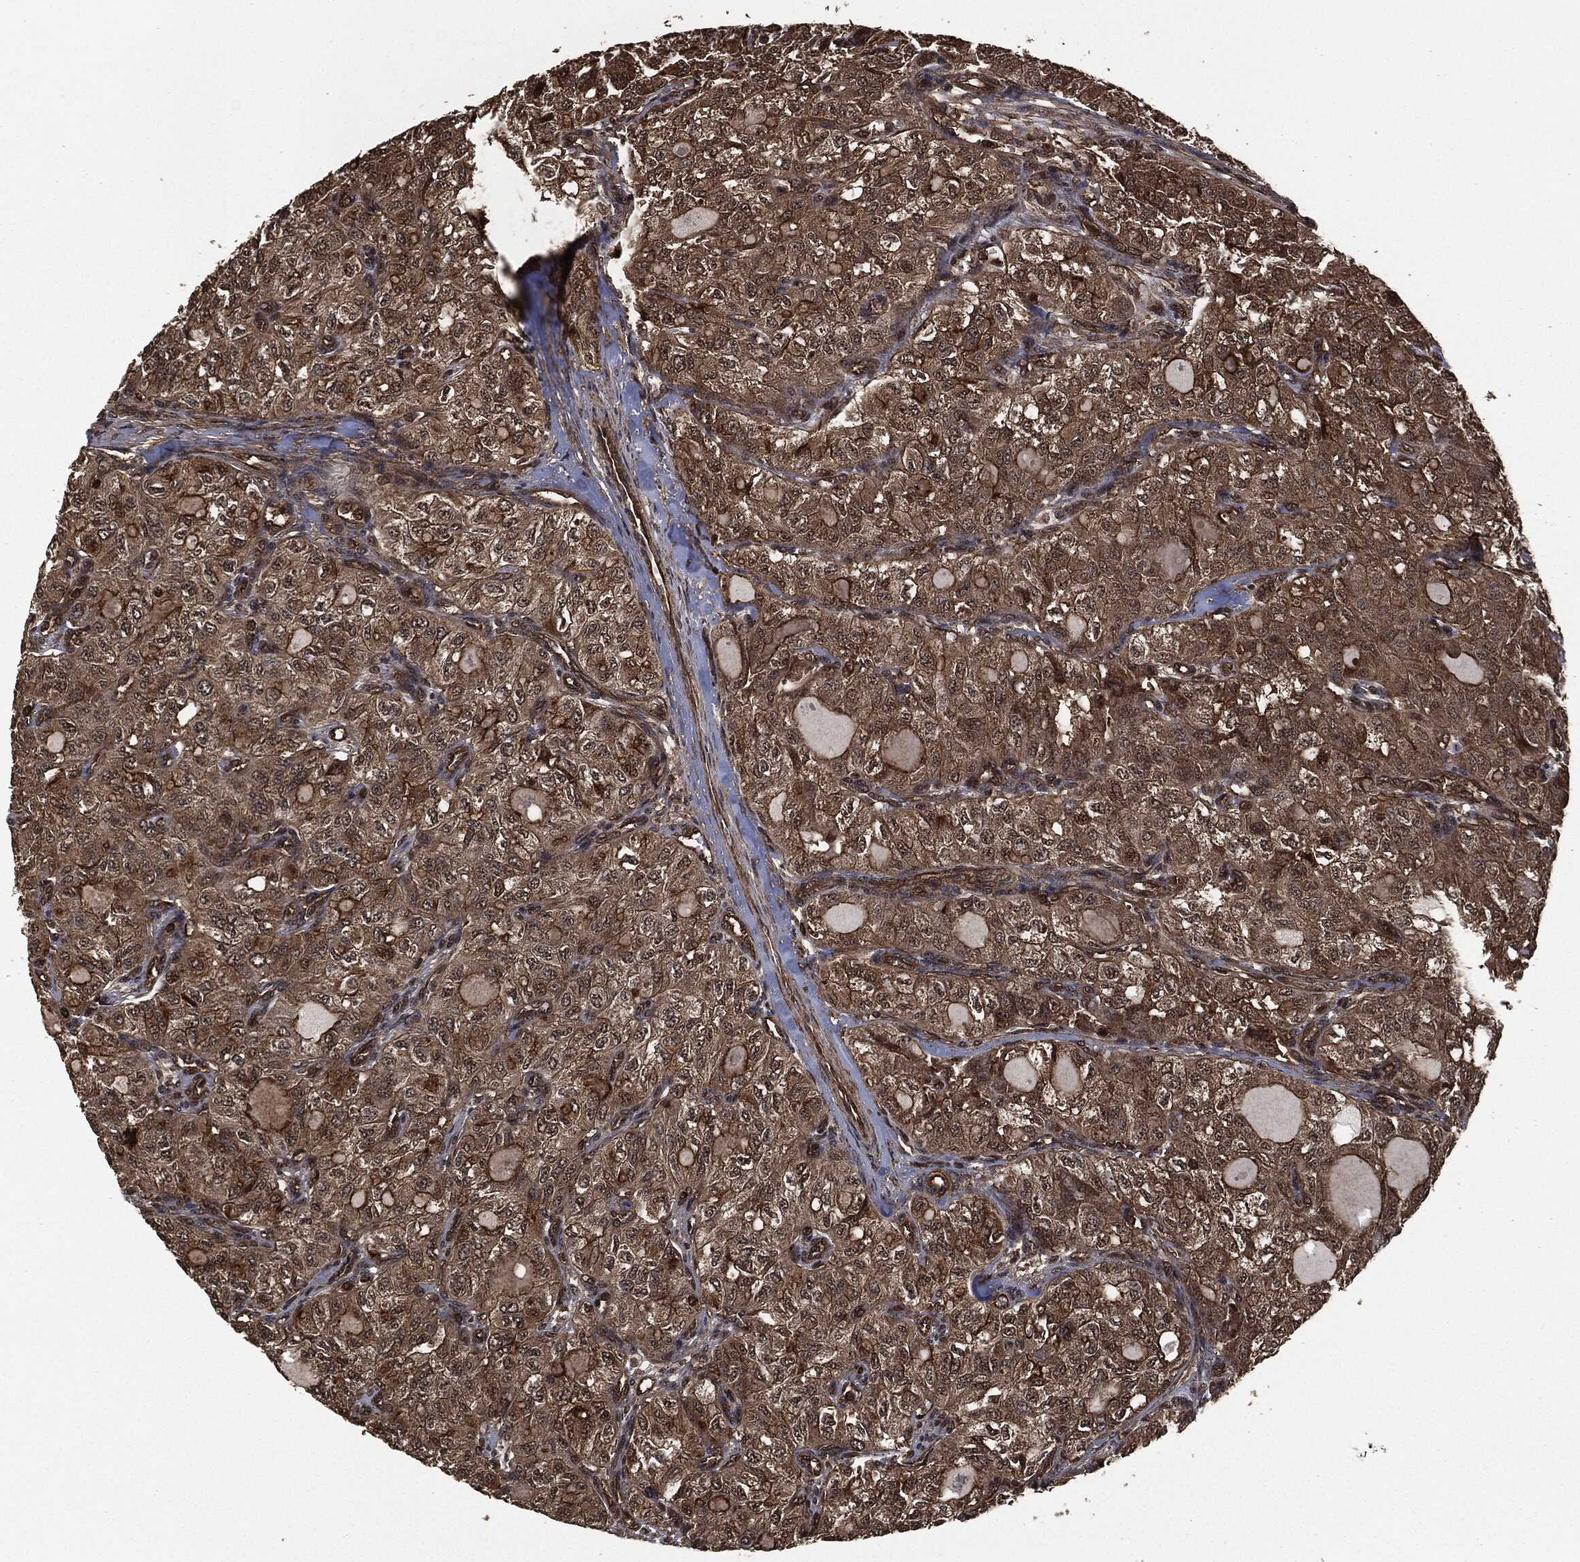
{"staining": {"intensity": "moderate", "quantity": ">75%", "location": "cytoplasmic/membranous"}, "tissue": "thyroid cancer", "cell_type": "Tumor cells", "image_type": "cancer", "snomed": [{"axis": "morphology", "description": "Follicular adenoma carcinoma, NOS"}, {"axis": "topography", "description": "Thyroid gland"}], "caption": "High-power microscopy captured an immunohistochemistry image of follicular adenoma carcinoma (thyroid), revealing moderate cytoplasmic/membranous staining in approximately >75% of tumor cells.", "gene": "HRAS", "patient": {"sex": "male", "age": 75}}